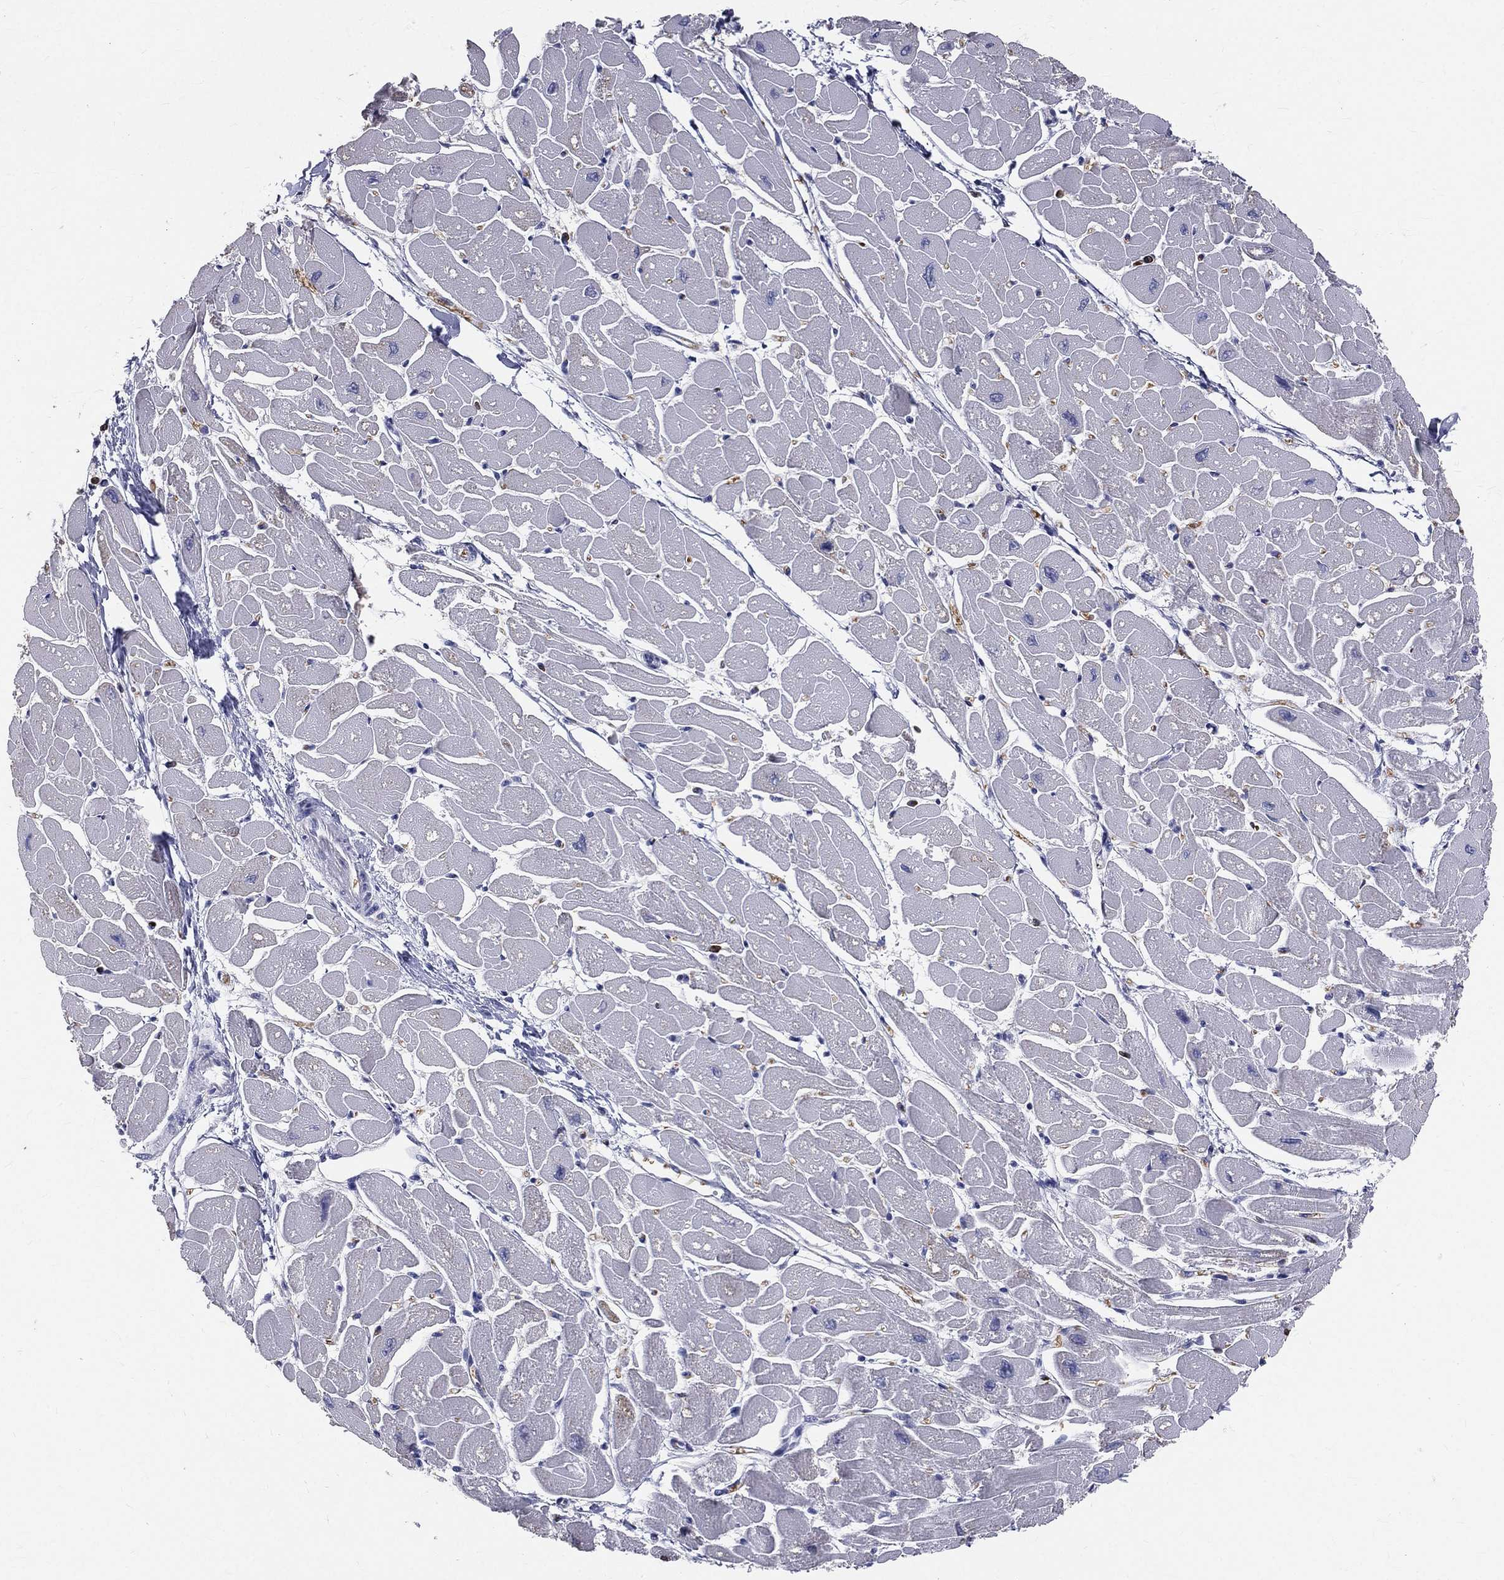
{"staining": {"intensity": "negative", "quantity": "none", "location": "none"}, "tissue": "heart muscle", "cell_type": "Cardiomyocytes", "image_type": "normal", "snomed": [{"axis": "morphology", "description": "Normal tissue, NOS"}, {"axis": "topography", "description": "Heart"}], "caption": "DAB immunohistochemical staining of normal heart muscle demonstrates no significant expression in cardiomyocytes.", "gene": "CTSW", "patient": {"sex": "male", "age": 57}}